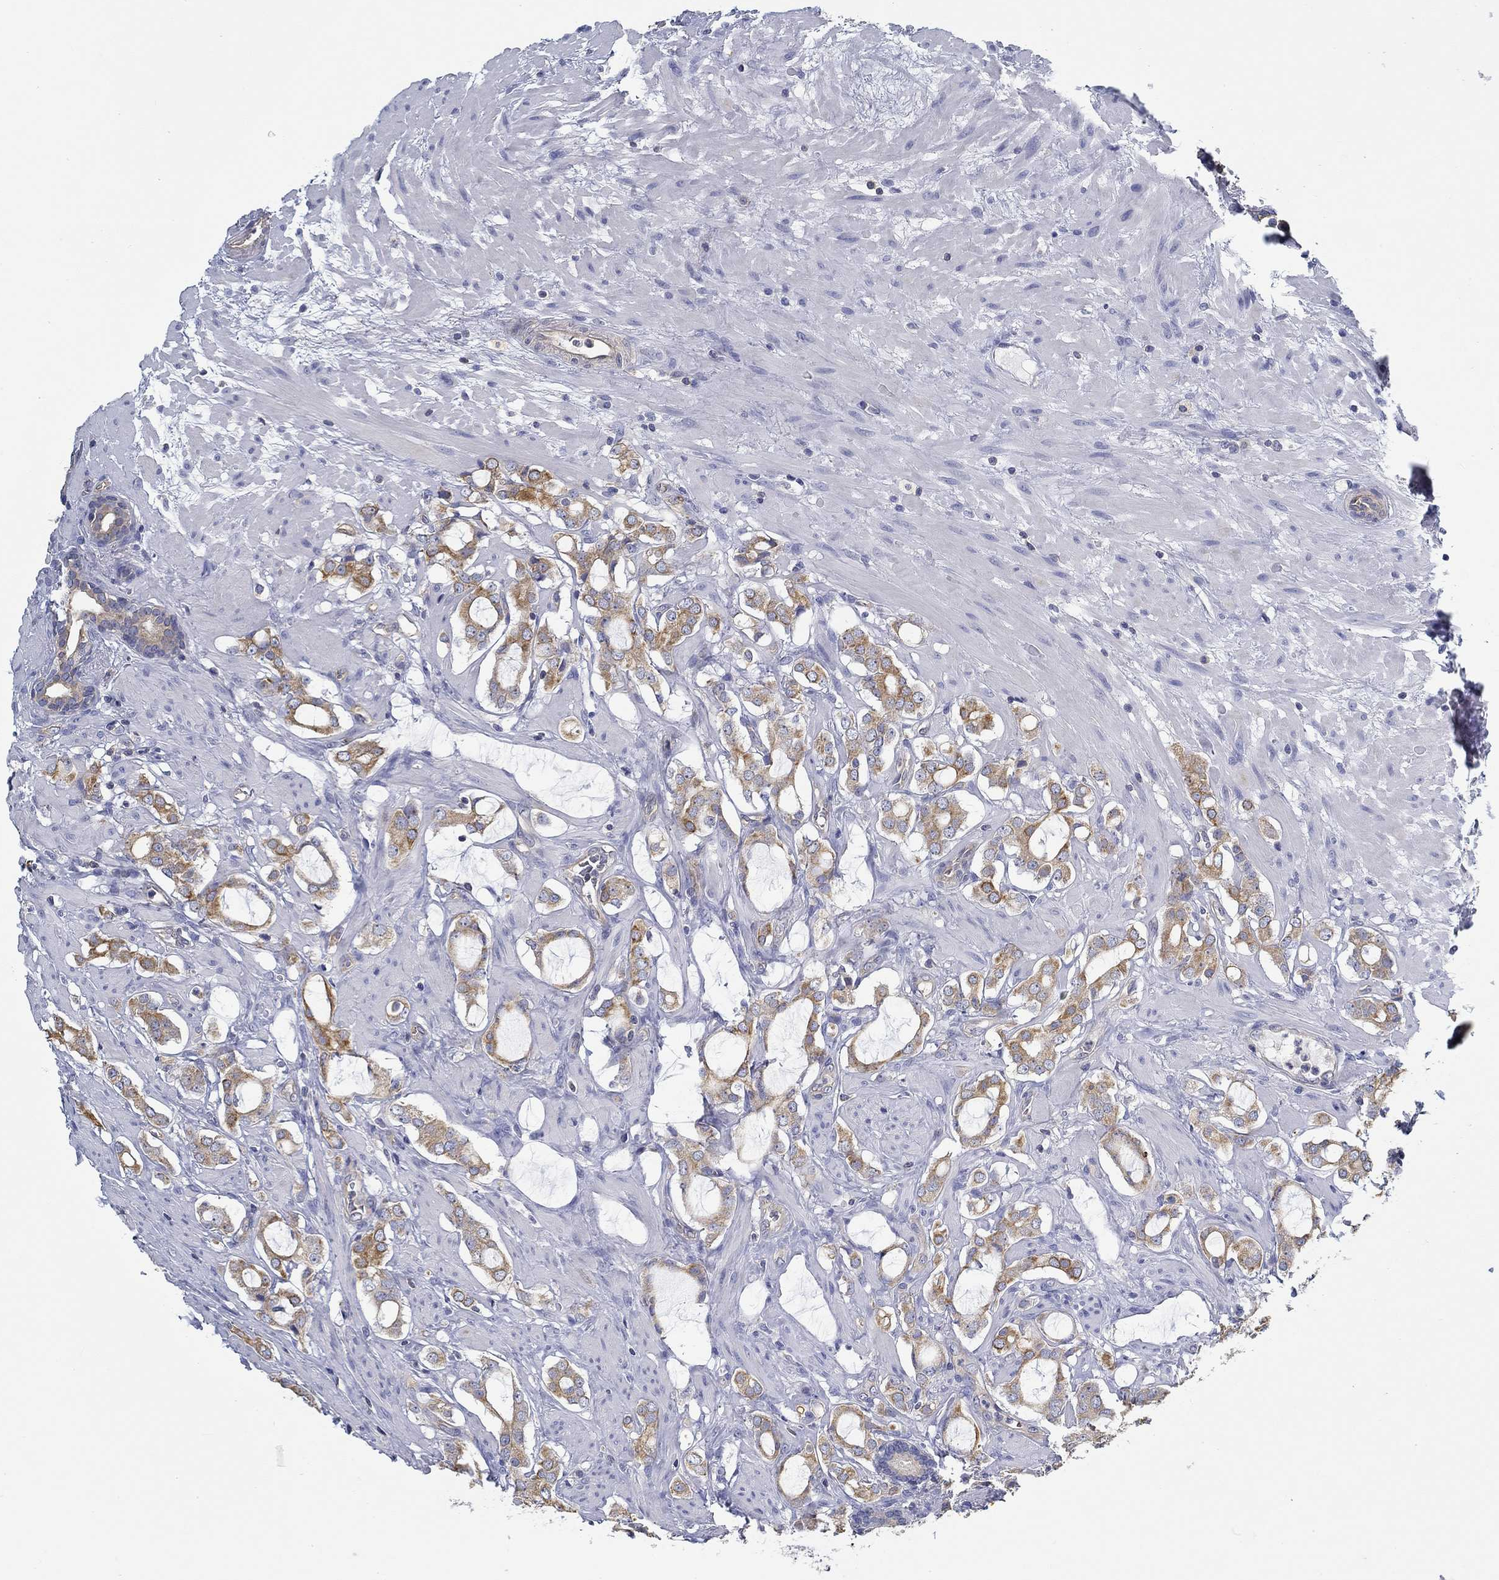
{"staining": {"intensity": "moderate", "quantity": "25%-75%", "location": "cytoplasmic/membranous"}, "tissue": "prostate cancer", "cell_type": "Tumor cells", "image_type": "cancer", "snomed": [{"axis": "morphology", "description": "Adenocarcinoma, NOS"}, {"axis": "topography", "description": "Prostate"}], "caption": "IHC micrograph of adenocarcinoma (prostate) stained for a protein (brown), which exhibits medium levels of moderate cytoplasmic/membranous staining in approximately 25%-75% of tumor cells.", "gene": "BBOF1", "patient": {"sex": "male", "age": 66}}